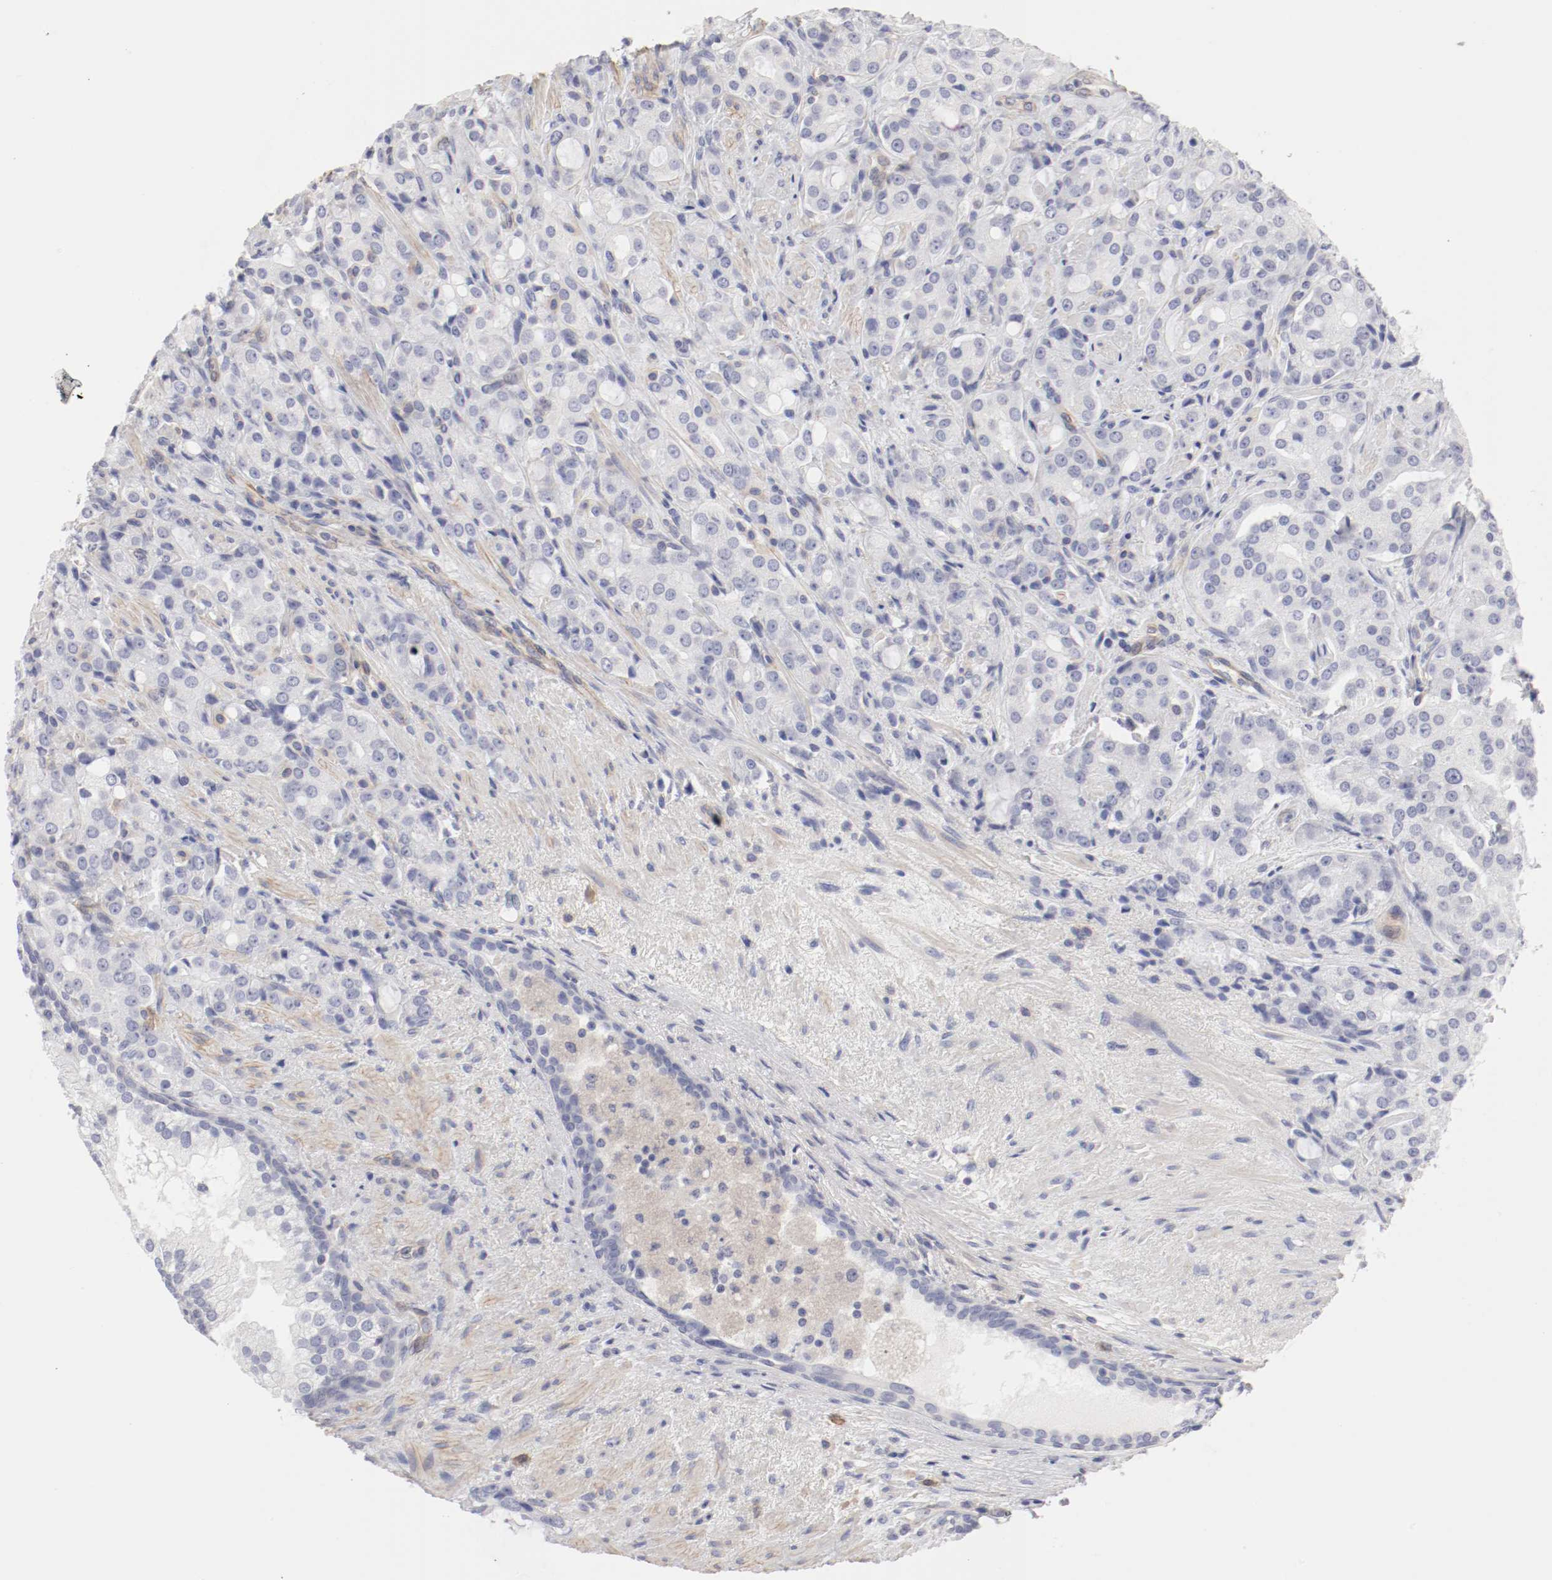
{"staining": {"intensity": "negative", "quantity": "none", "location": "none"}, "tissue": "prostate cancer", "cell_type": "Tumor cells", "image_type": "cancer", "snomed": [{"axis": "morphology", "description": "Adenocarcinoma, High grade"}, {"axis": "topography", "description": "Prostate"}], "caption": "Immunohistochemistry (IHC) histopathology image of neoplastic tissue: prostate cancer stained with DAB exhibits no significant protein positivity in tumor cells.", "gene": "LAX1", "patient": {"sex": "male", "age": 72}}